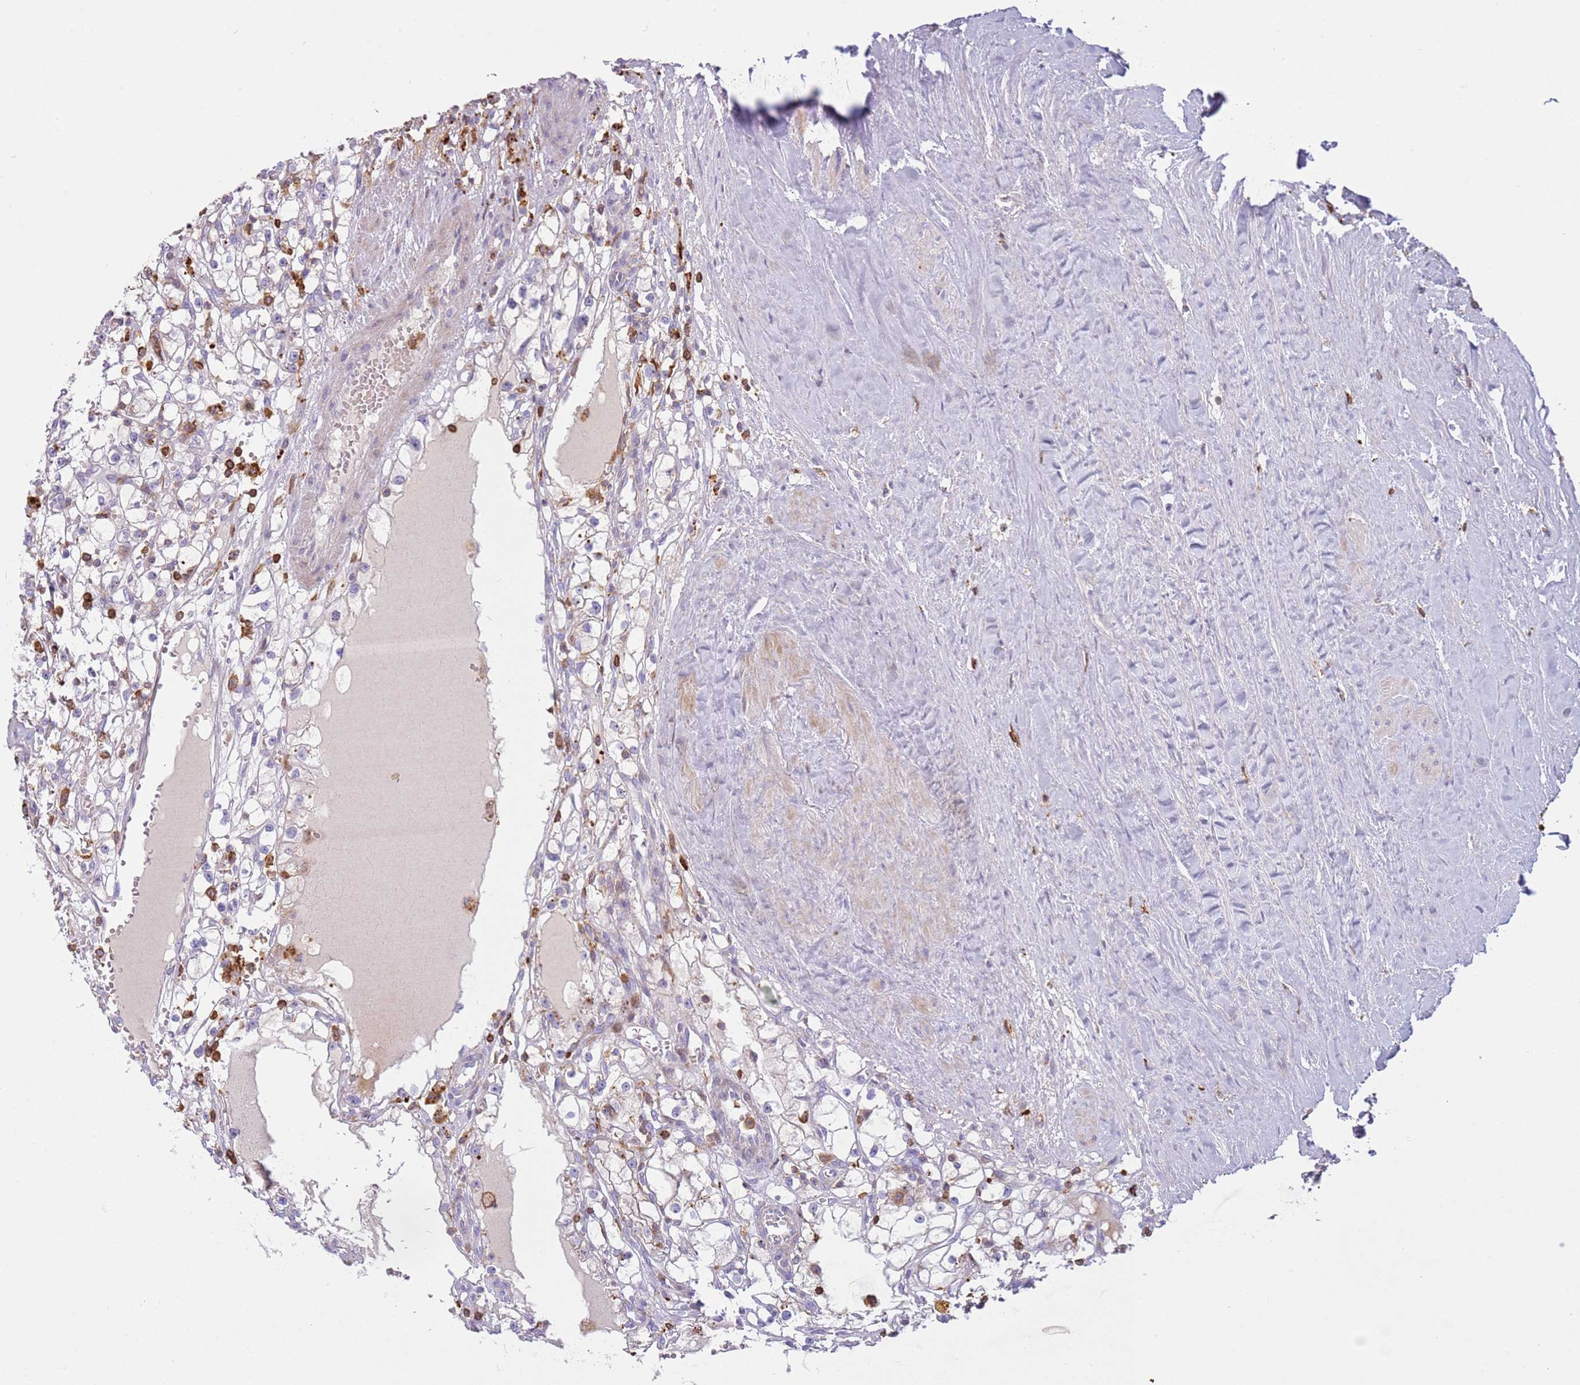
{"staining": {"intensity": "negative", "quantity": "none", "location": "none"}, "tissue": "renal cancer", "cell_type": "Tumor cells", "image_type": "cancer", "snomed": [{"axis": "morphology", "description": "Adenocarcinoma, NOS"}, {"axis": "topography", "description": "Kidney"}], "caption": "Immunohistochemical staining of human renal cancer reveals no significant staining in tumor cells. Nuclei are stained in blue.", "gene": "TTPAL", "patient": {"sex": "male", "age": 56}}